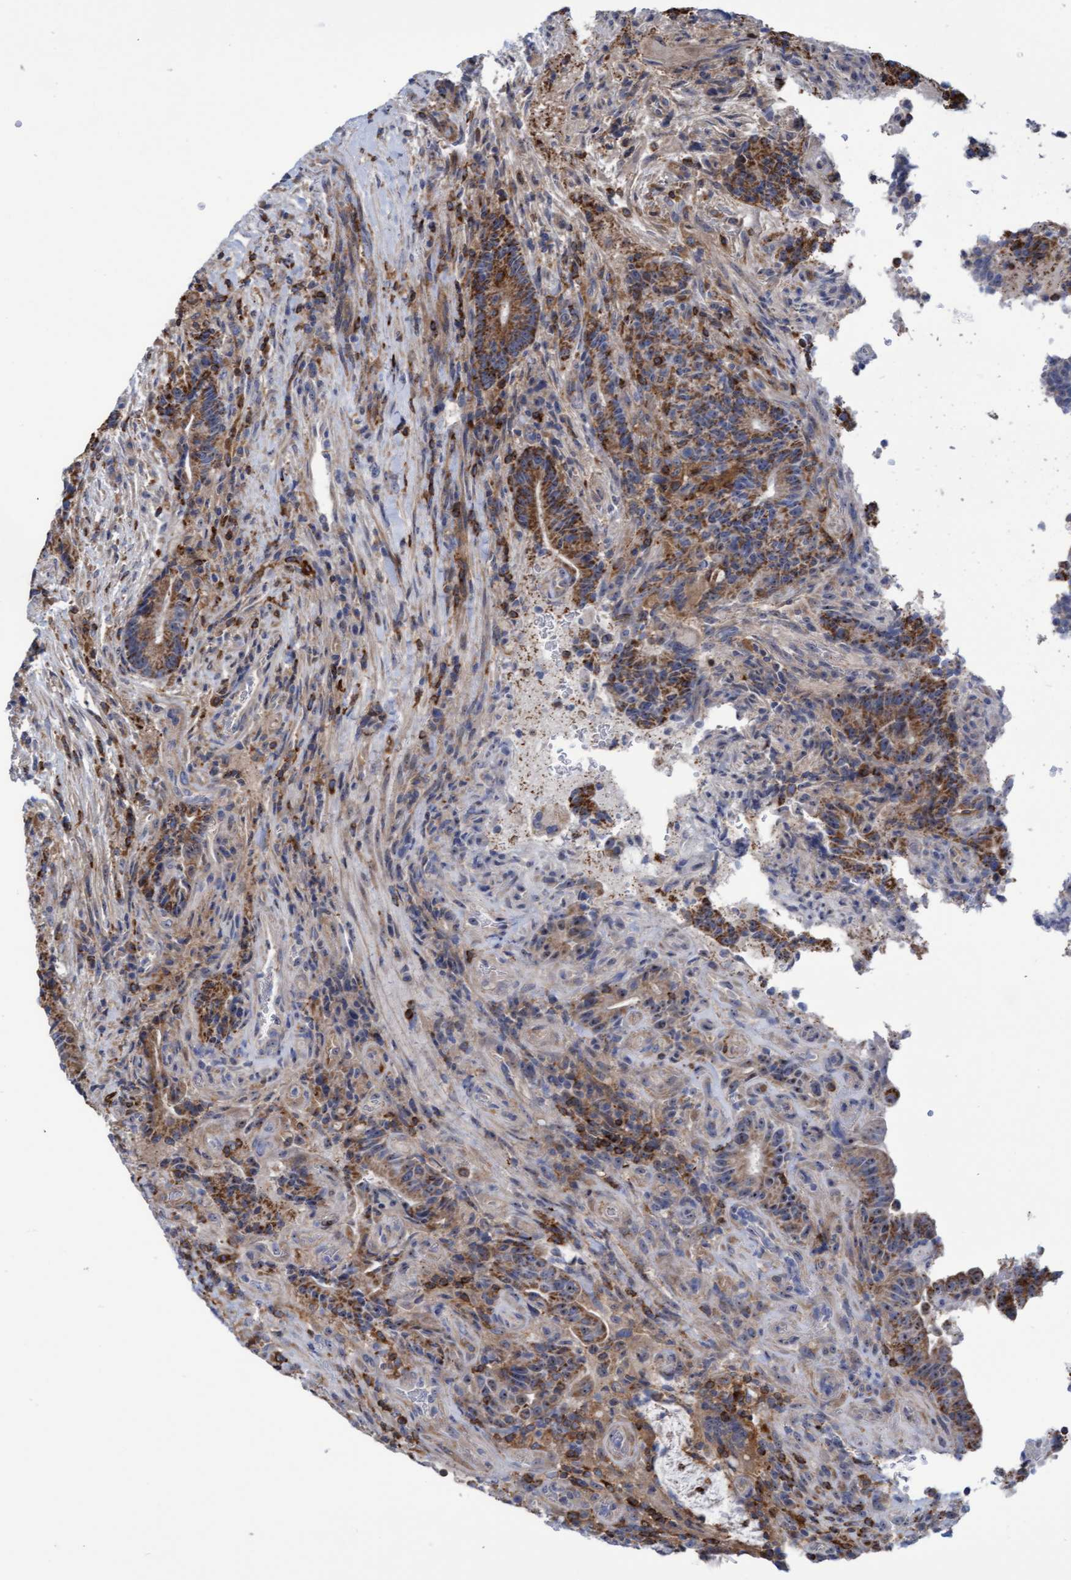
{"staining": {"intensity": "moderate", "quantity": "25%-75%", "location": "cytoplasmic/membranous"}, "tissue": "colorectal cancer", "cell_type": "Tumor cells", "image_type": "cancer", "snomed": [{"axis": "morphology", "description": "Normal tissue, NOS"}, {"axis": "morphology", "description": "Adenocarcinoma, NOS"}, {"axis": "topography", "description": "Colon"}], "caption": "Immunohistochemical staining of human colorectal cancer (adenocarcinoma) exhibits medium levels of moderate cytoplasmic/membranous protein positivity in about 25%-75% of tumor cells.", "gene": "FNBP1", "patient": {"sex": "female", "age": 75}}